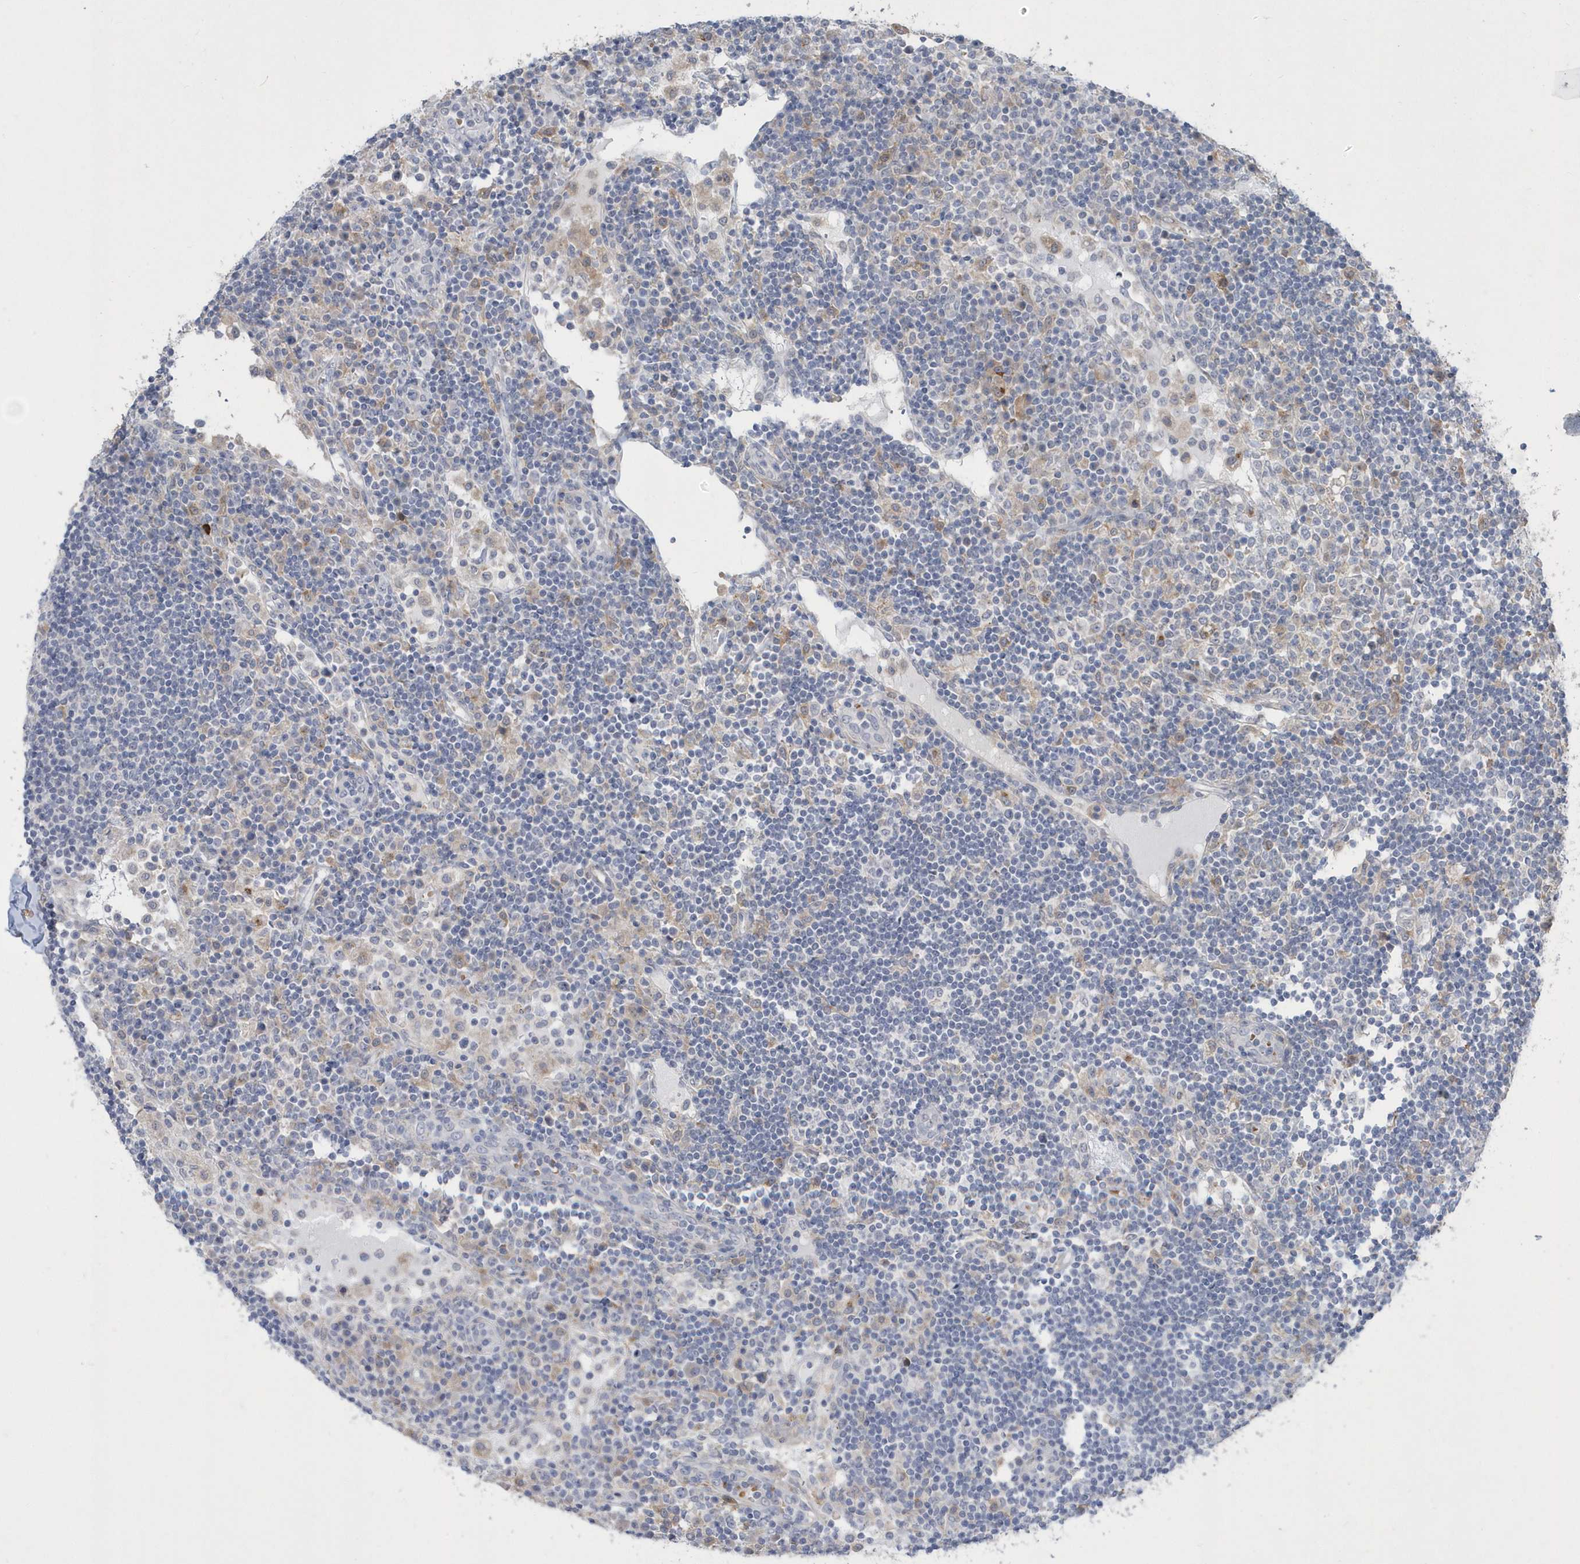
{"staining": {"intensity": "negative", "quantity": "none", "location": "none"}, "tissue": "lymph node", "cell_type": "Non-germinal center cells", "image_type": "normal", "snomed": [{"axis": "morphology", "description": "Normal tissue, NOS"}, {"axis": "topography", "description": "Lymph node"}], "caption": "The immunohistochemistry (IHC) histopathology image has no significant staining in non-germinal center cells of lymph node. (Brightfield microscopy of DAB IHC at high magnification).", "gene": "TSPEAR", "patient": {"sex": "female", "age": 53}}